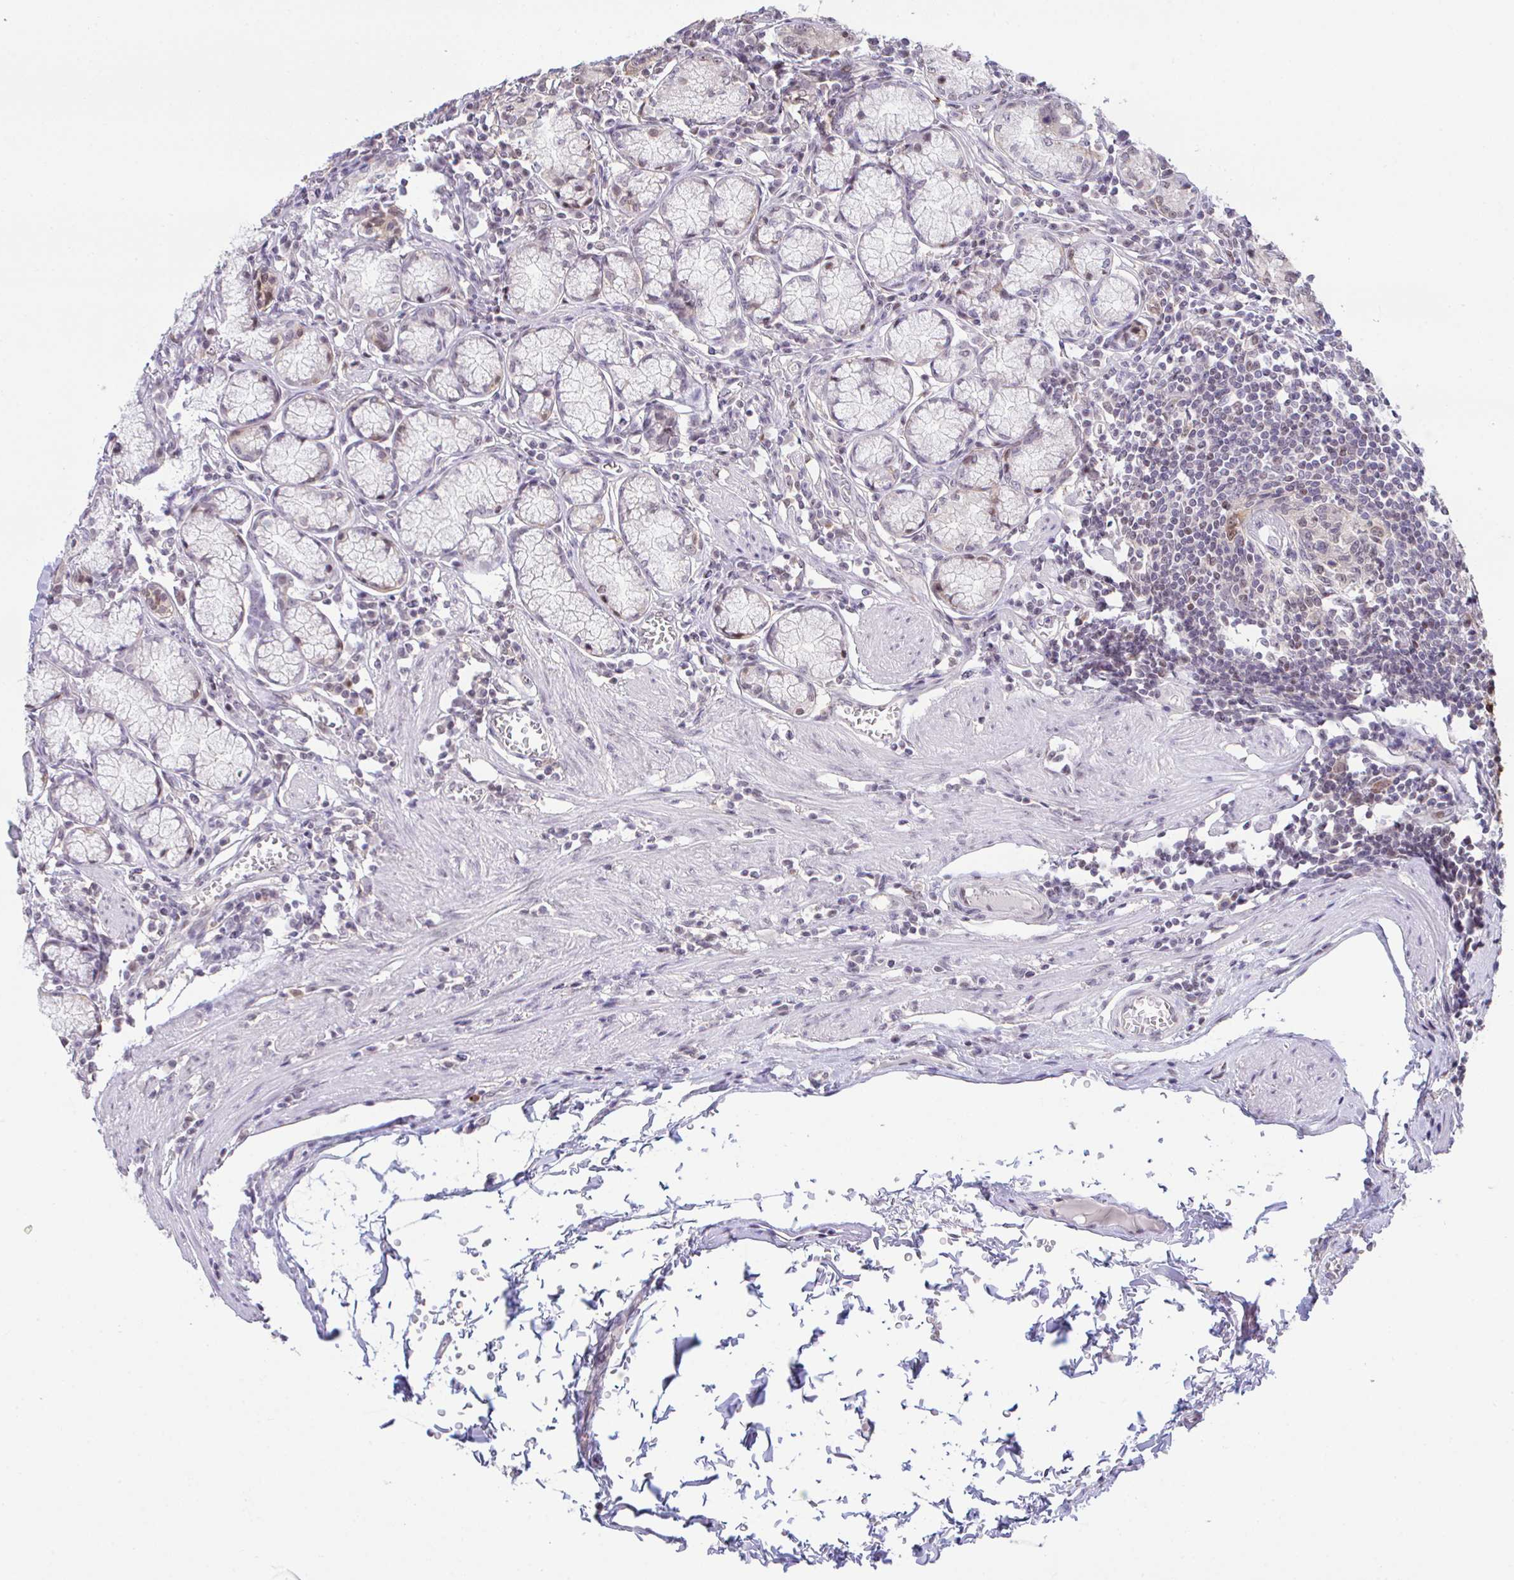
{"staining": {"intensity": "negative", "quantity": "none", "location": "none"}, "tissue": "stomach", "cell_type": "Glandular cells", "image_type": "normal", "snomed": [{"axis": "morphology", "description": "Normal tissue, NOS"}, {"axis": "topography", "description": "Stomach"}], "caption": "High power microscopy micrograph of an IHC image of unremarkable stomach, revealing no significant positivity in glandular cells. Nuclei are stained in blue.", "gene": "OR6K3", "patient": {"sex": "male", "age": 55}}